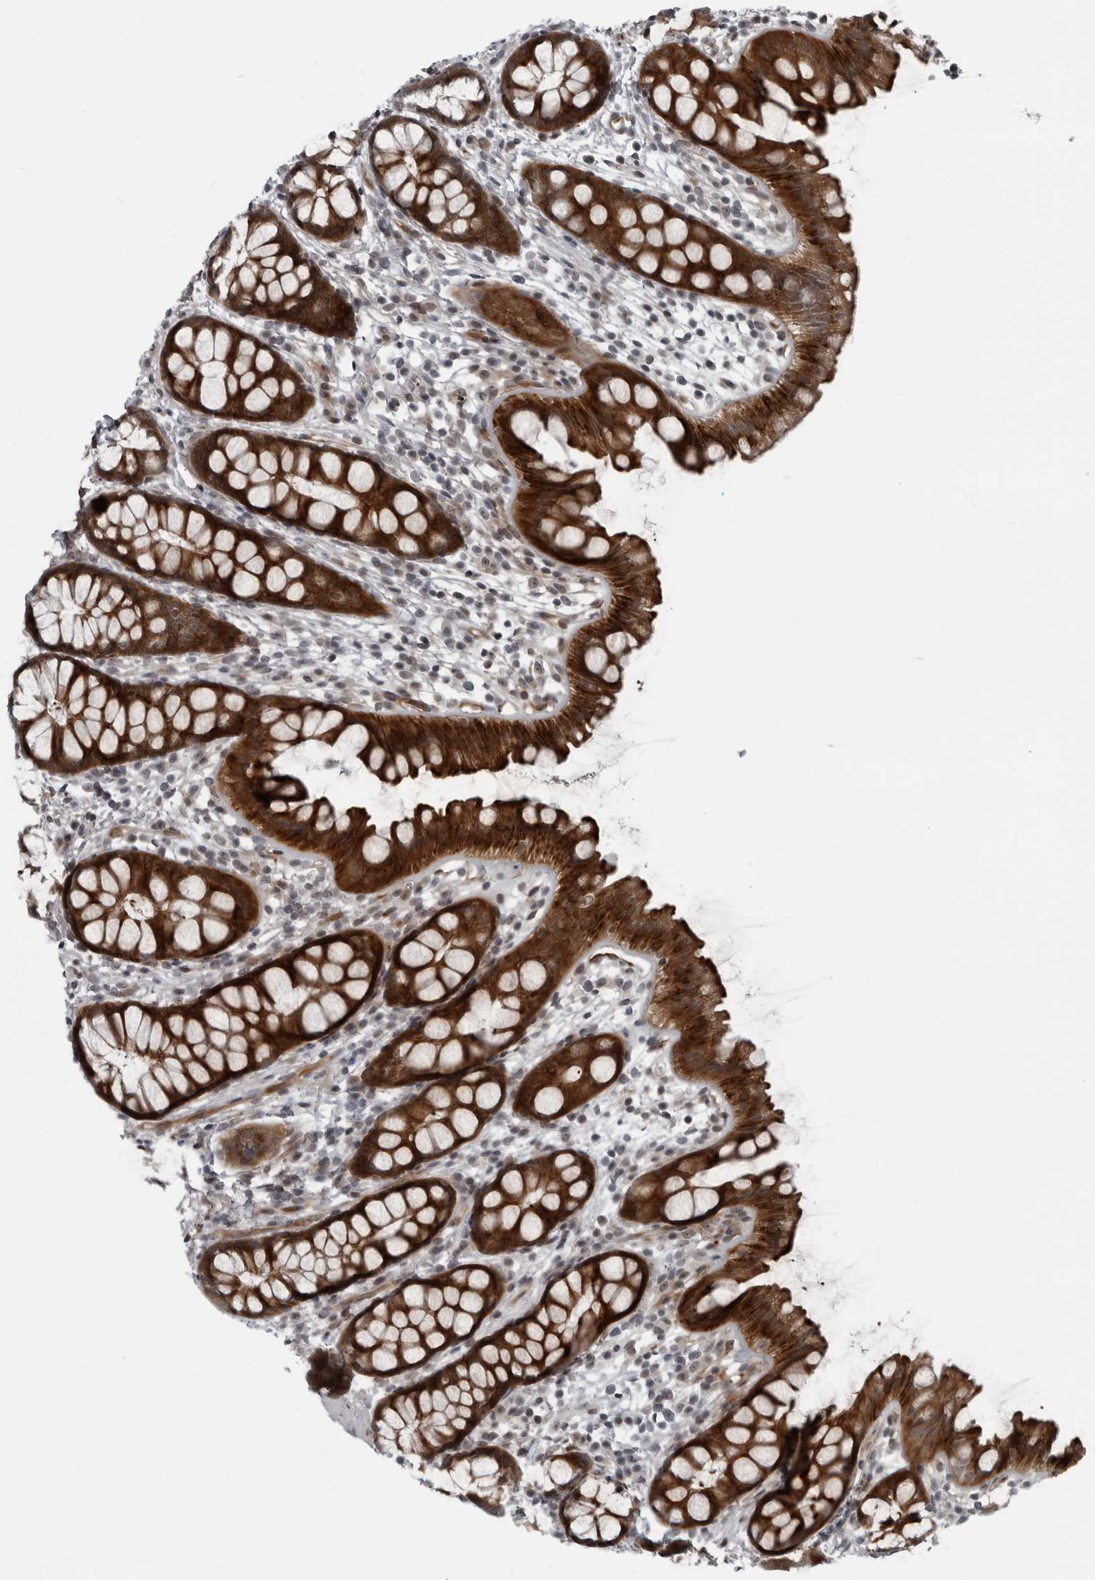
{"staining": {"intensity": "strong", "quantity": ">75%", "location": "cytoplasmic/membranous"}, "tissue": "rectum", "cell_type": "Glandular cells", "image_type": "normal", "snomed": [{"axis": "morphology", "description": "Normal tissue, NOS"}, {"axis": "topography", "description": "Rectum"}], "caption": "Immunohistochemistry (IHC) micrograph of benign rectum stained for a protein (brown), which demonstrates high levels of strong cytoplasmic/membranous positivity in approximately >75% of glandular cells.", "gene": "FAM102B", "patient": {"sex": "female", "age": 65}}